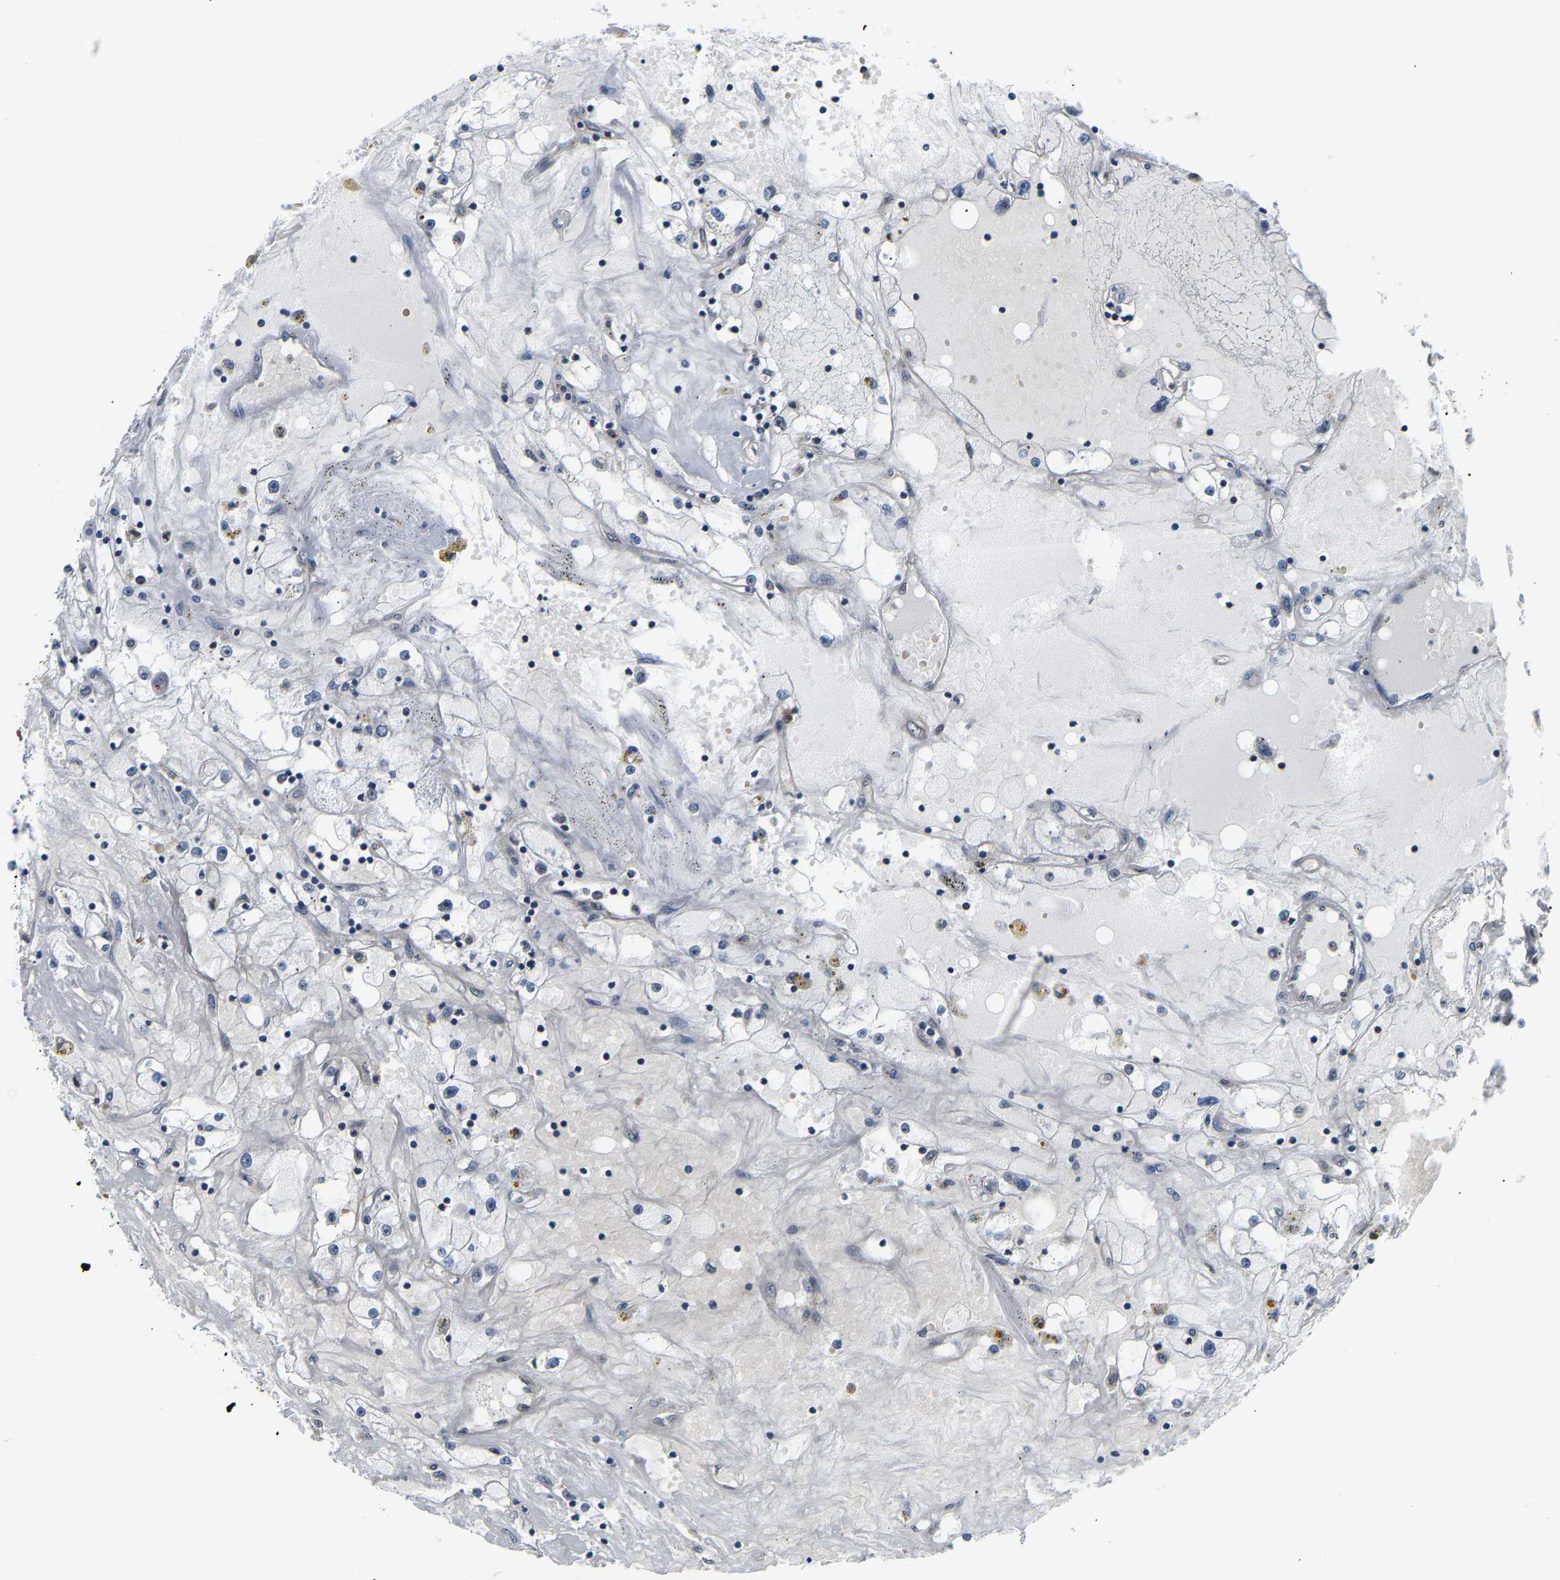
{"staining": {"intensity": "negative", "quantity": "none", "location": "none"}, "tissue": "renal cancer", "cell_type": "Tumor cells", "image_type": "cancer", "snomed": [{"axis": "morphology", "description": "Adenocarcinoma, NOS"}, {"axis": "topography", "description": "Kidney"}], "caption": "Immunohistochemical staining of human renal adenocarcinoma demonstrates no significant expression in tumor cells.", "gene": "ARHGEF12", "patient": {"sex": "male", "age": 56}}